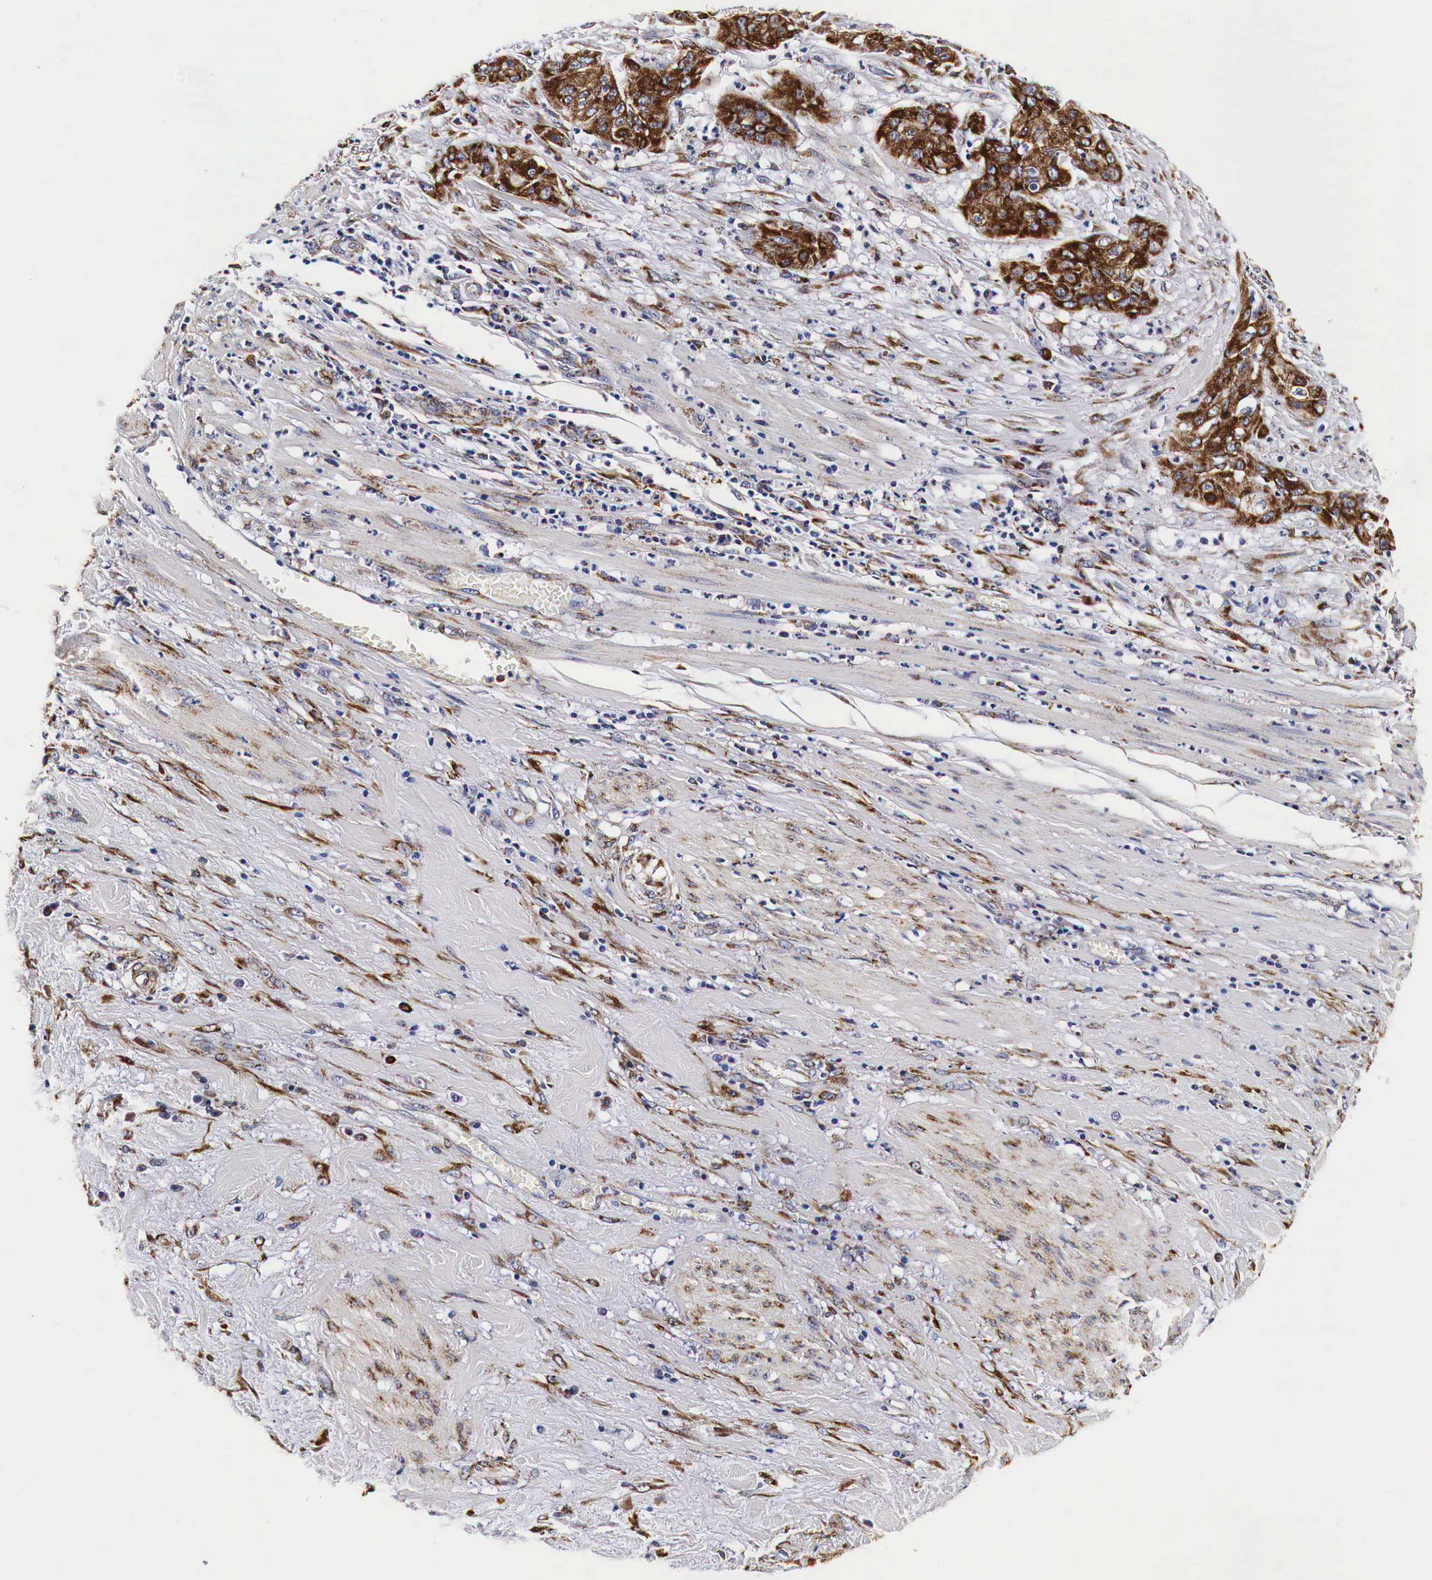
{"staining": {"intensity": "strong", "quantity": ">75%", "location": "cytoplasmic/membranous"}, "tissue": "cervical cancer", "cell_type": "Tumor cells", "image_type": "cancer", "snomed": [{"axis": "morphology", "description": "Squamous cell carcinoma, NOS"}, {"axis": "topography", "description": "Cervix"}], "caption": "Cervical cancer (squamous cell carcinoma) tissue demonstrates strong cytoplasmic/membranous positivity in about >75% of tumor cells, visualized by immunohistochemistry. The staining is performed using DAB brown chromogen to label protein expression. The nuclei are counter-stained blue using hematoxylin.", "gene": "CKAP4", "patient": {"sex": "female", "age": 41}}